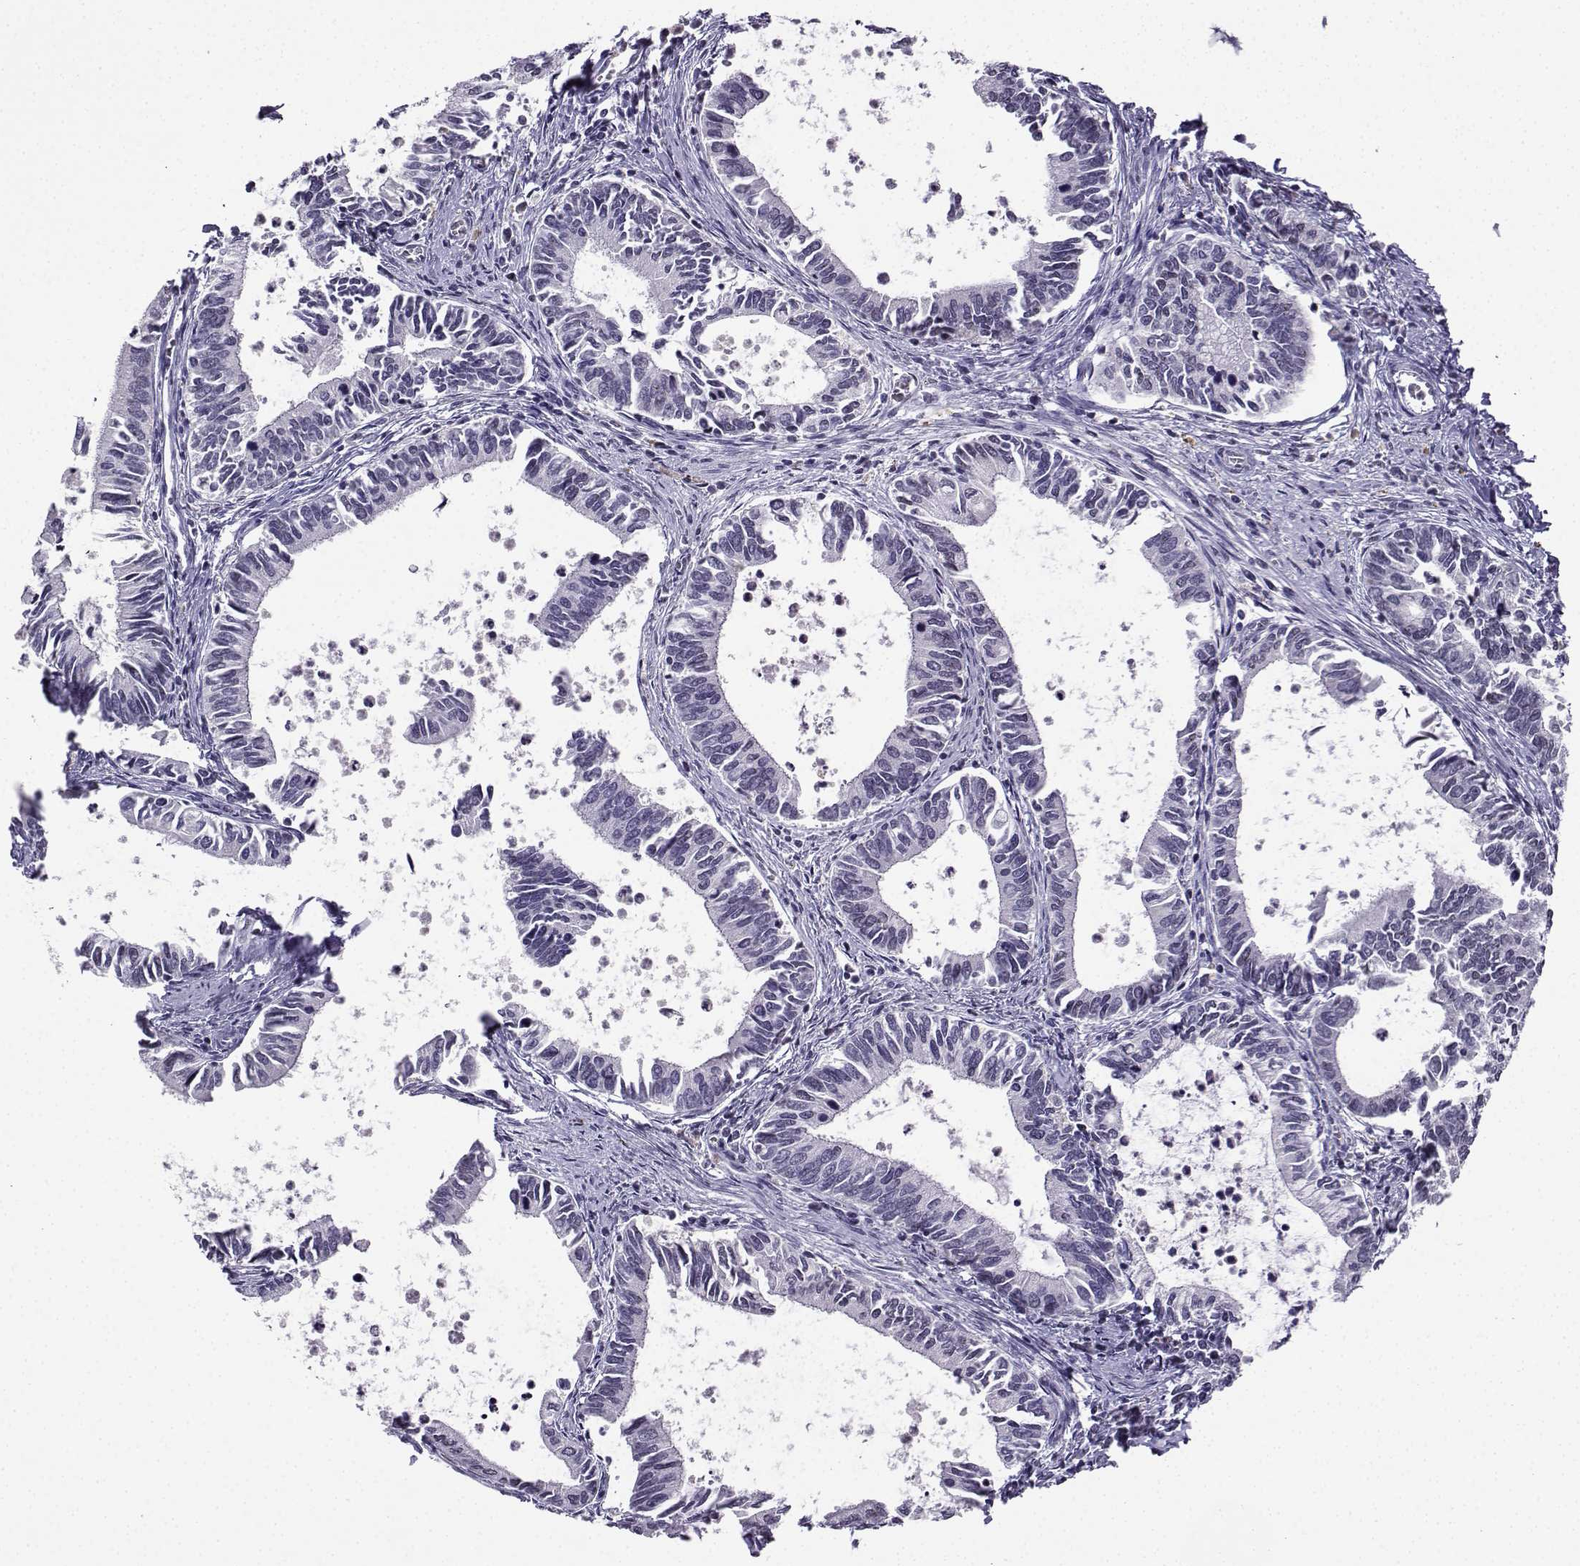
{"staining": {"intensity": "negative", "quantity": "none", "location": "none"}, "tissue": "cervical cancer", "cell_type": "Tumor cells", "image_type": "cancer", "snomed": [{"axis": "morphology", "description": "Adenocarcinoma, NOS"}, {"axis": "topography", "description": "Cervix"}], "caption": "DAB (3,3'-diaminobenzidine) immunohistochemical staining of cervical cancer displays no significant staining in tumor cells.", "gene": "LRFN2", "patient": {"sex": "female", "age": 42}}